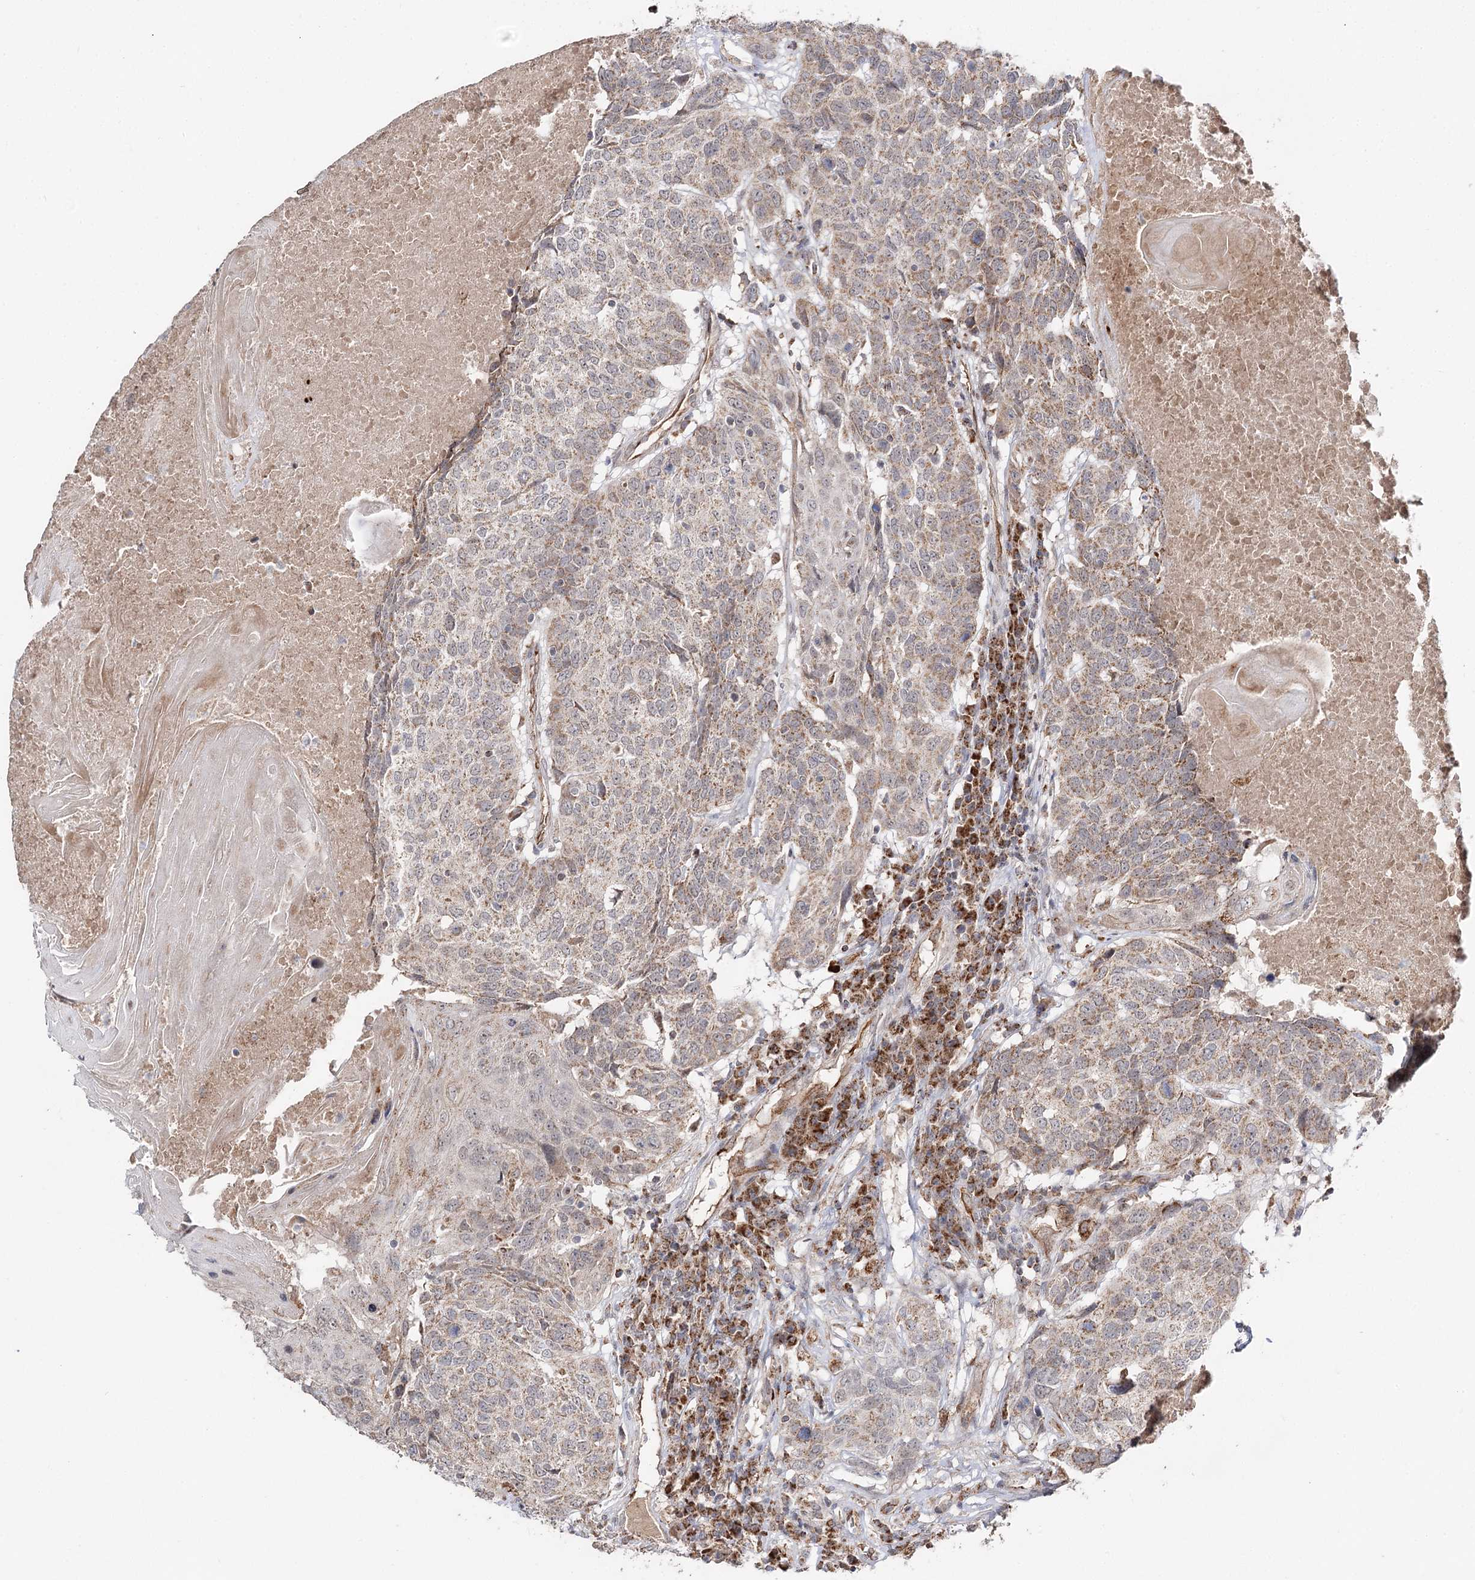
{"staining": {"intensity": "weak", "quantity": ">75%", "location": "cytoplasmic/membranous"}, "tissue": "head and neck cancer", "cell_type": "Tumor cells", "image_type": "cancer", "snomed": [{"axis": "morphology", "description": "Squamous cell carcinoma, NOS"}, {"axis": "topography", "description": "Head-Neck"}], "caption": "The image displays a brown stain indicating the presence of a protein in the cytoplasmic/membranous of tumor cells in squamous cell carcinoma (head and neck). (DAB IHC with brightfield microscopy, high magnification).", "gene": "CBR4", "patient": {"sex": "male", "age": 66}}